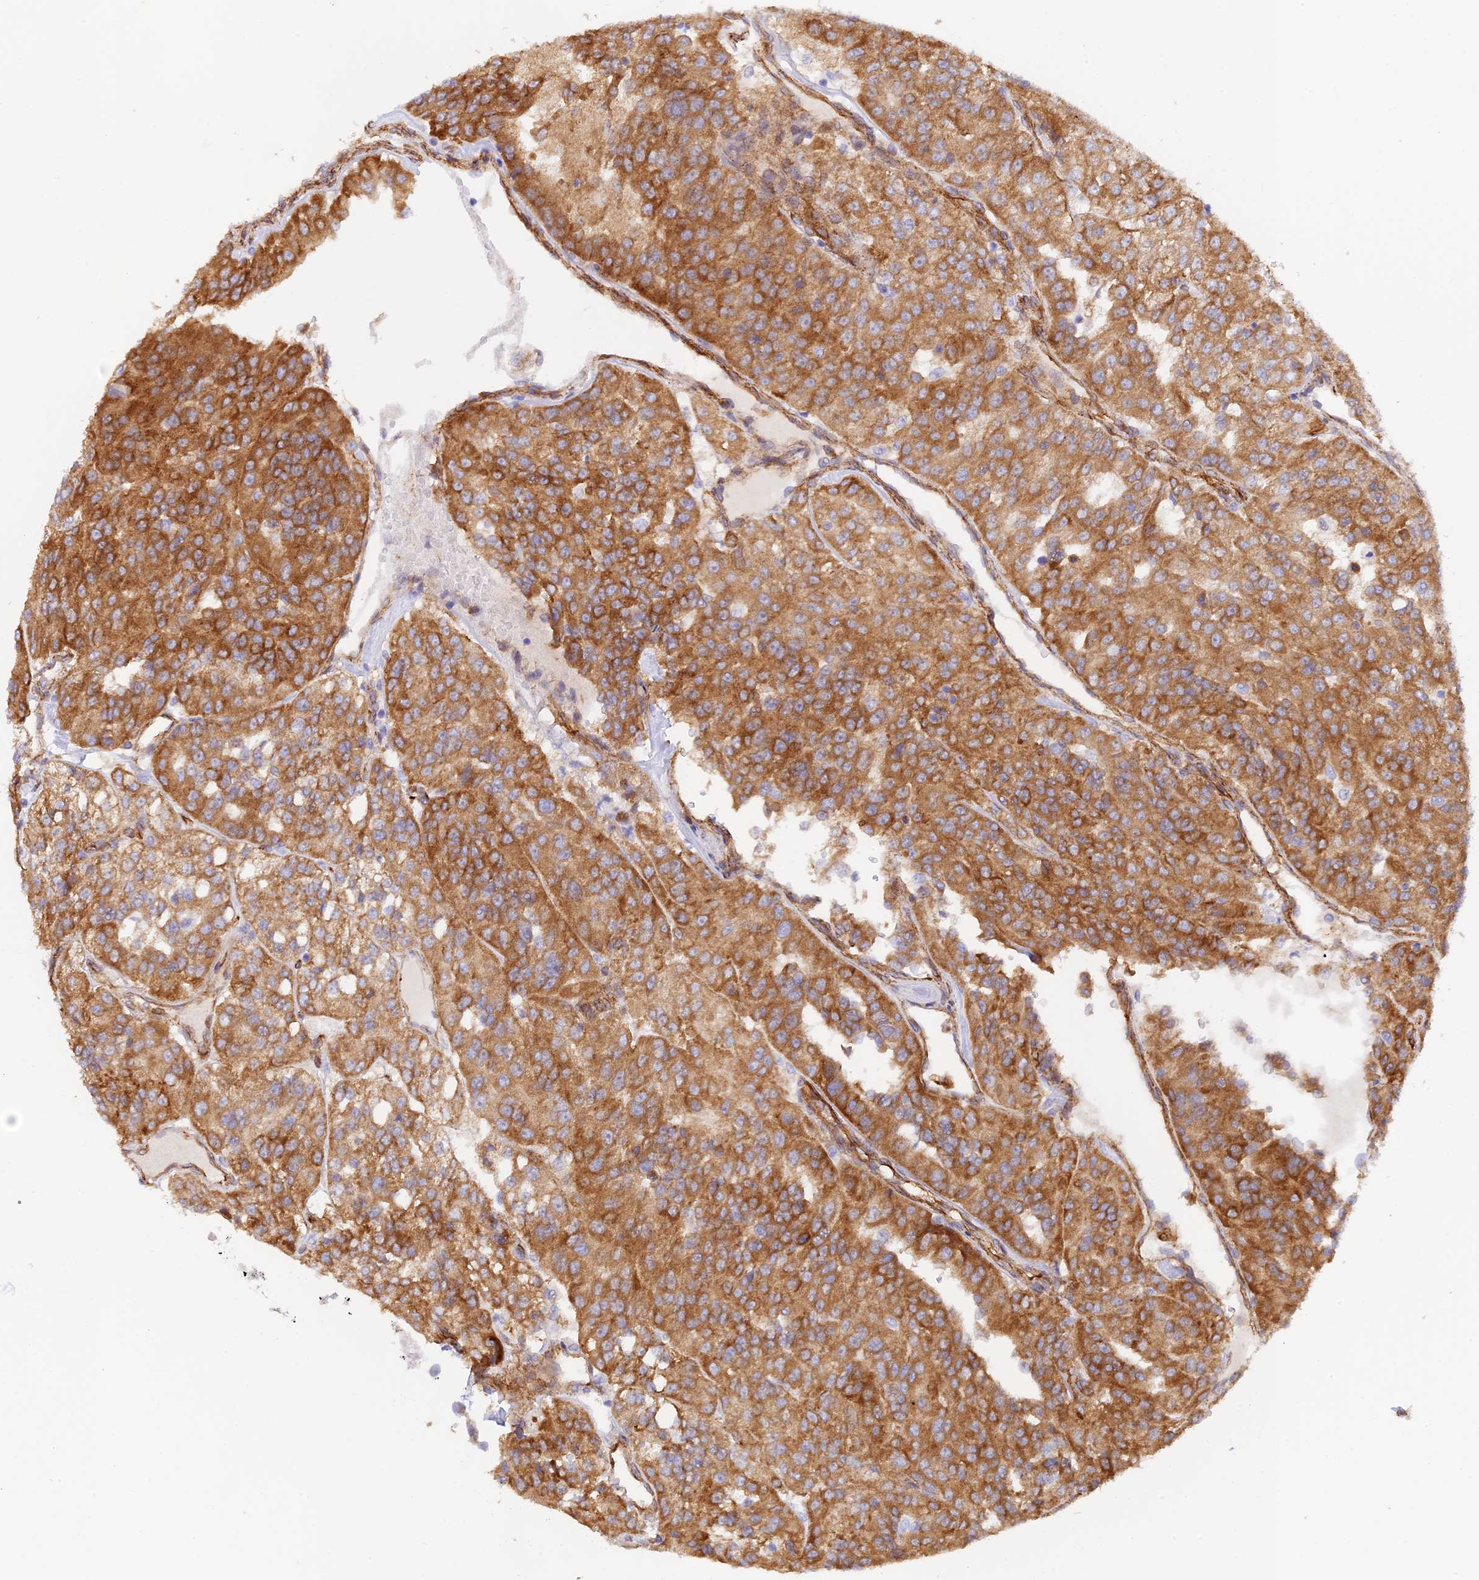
{"staining": {"intensity": "strong", "quantity": ">75%", "location": "cytoplasmic/membranous"}, "tissue": "renal cancer", "cell_type": "Tumor cells", "image_type": "cancer", "snomed": [{"axis": "morphology", "description": "Adenocarcinoma, NOS"}, {"axis": "topography", "description": "Kidney"}], "caption": "This is a micrograph of immunohistochemistry staining of renal cancer, which shows strong expression in the cytoplasmic/membranous of tumor cells.", "gene": "MYO9A", "patient": {"sex": "female", "age": 63}}